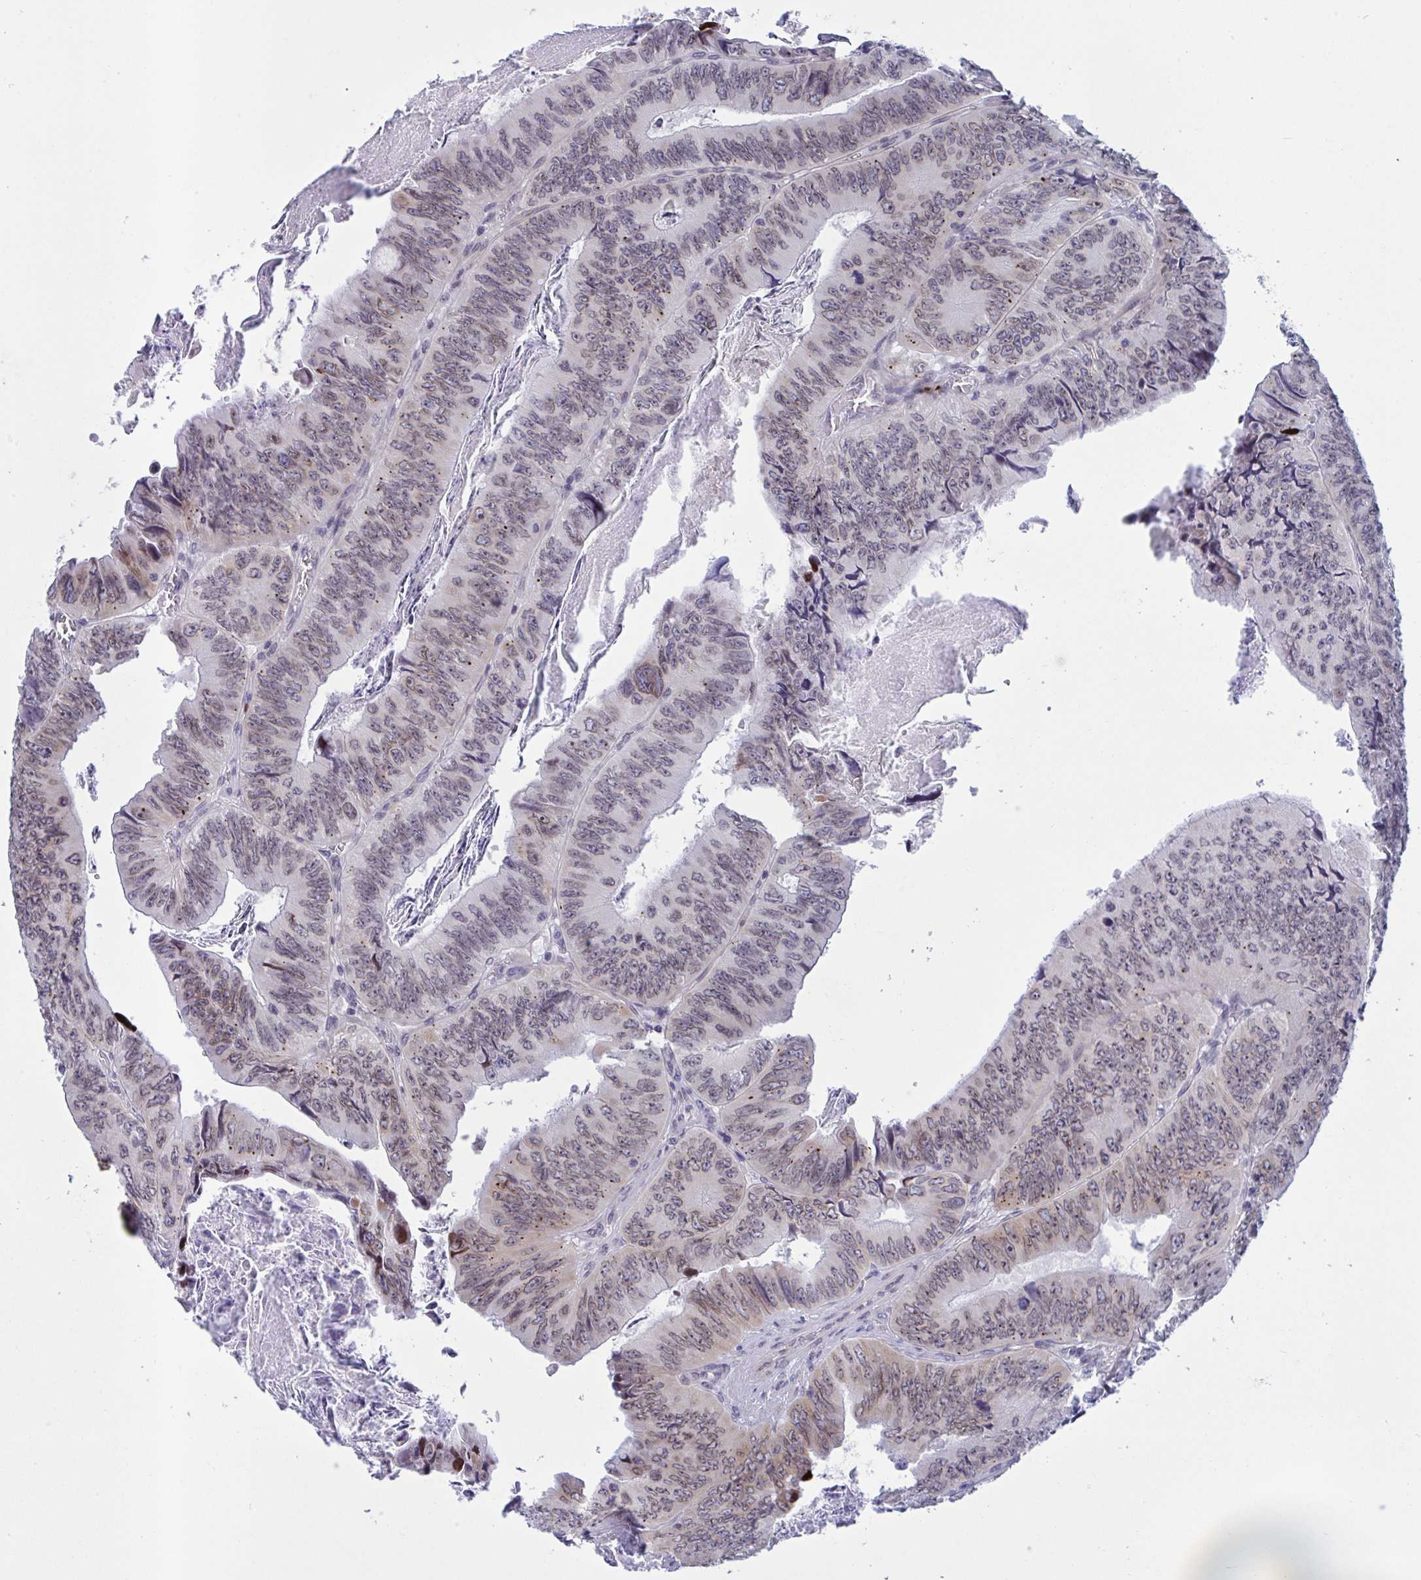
{"staining": {"intensity": "weak", "quantity": "25%-75%", "location": "cytoplasmic/membranous,nuclear"}, "tissue": "colorectal cancer", "cell_type": "Tumor cells", "image_type": "cancer", "snomed": [{"axis": "morphology", "description": "Adenocarcinoma, NOS"}, {"axis": "topography", "description": "Colon"}], "caption": "A brown stain labels weak cytoplasmic/membranous and nuclear expression of a protein in colorectal cancer (adenocarcinoma) tumor cells. Ihc stains the protein in brown and the nuclei are stained blue.", "gene": "DOCK11", "patient": {"sex": "female", "age": 84}}